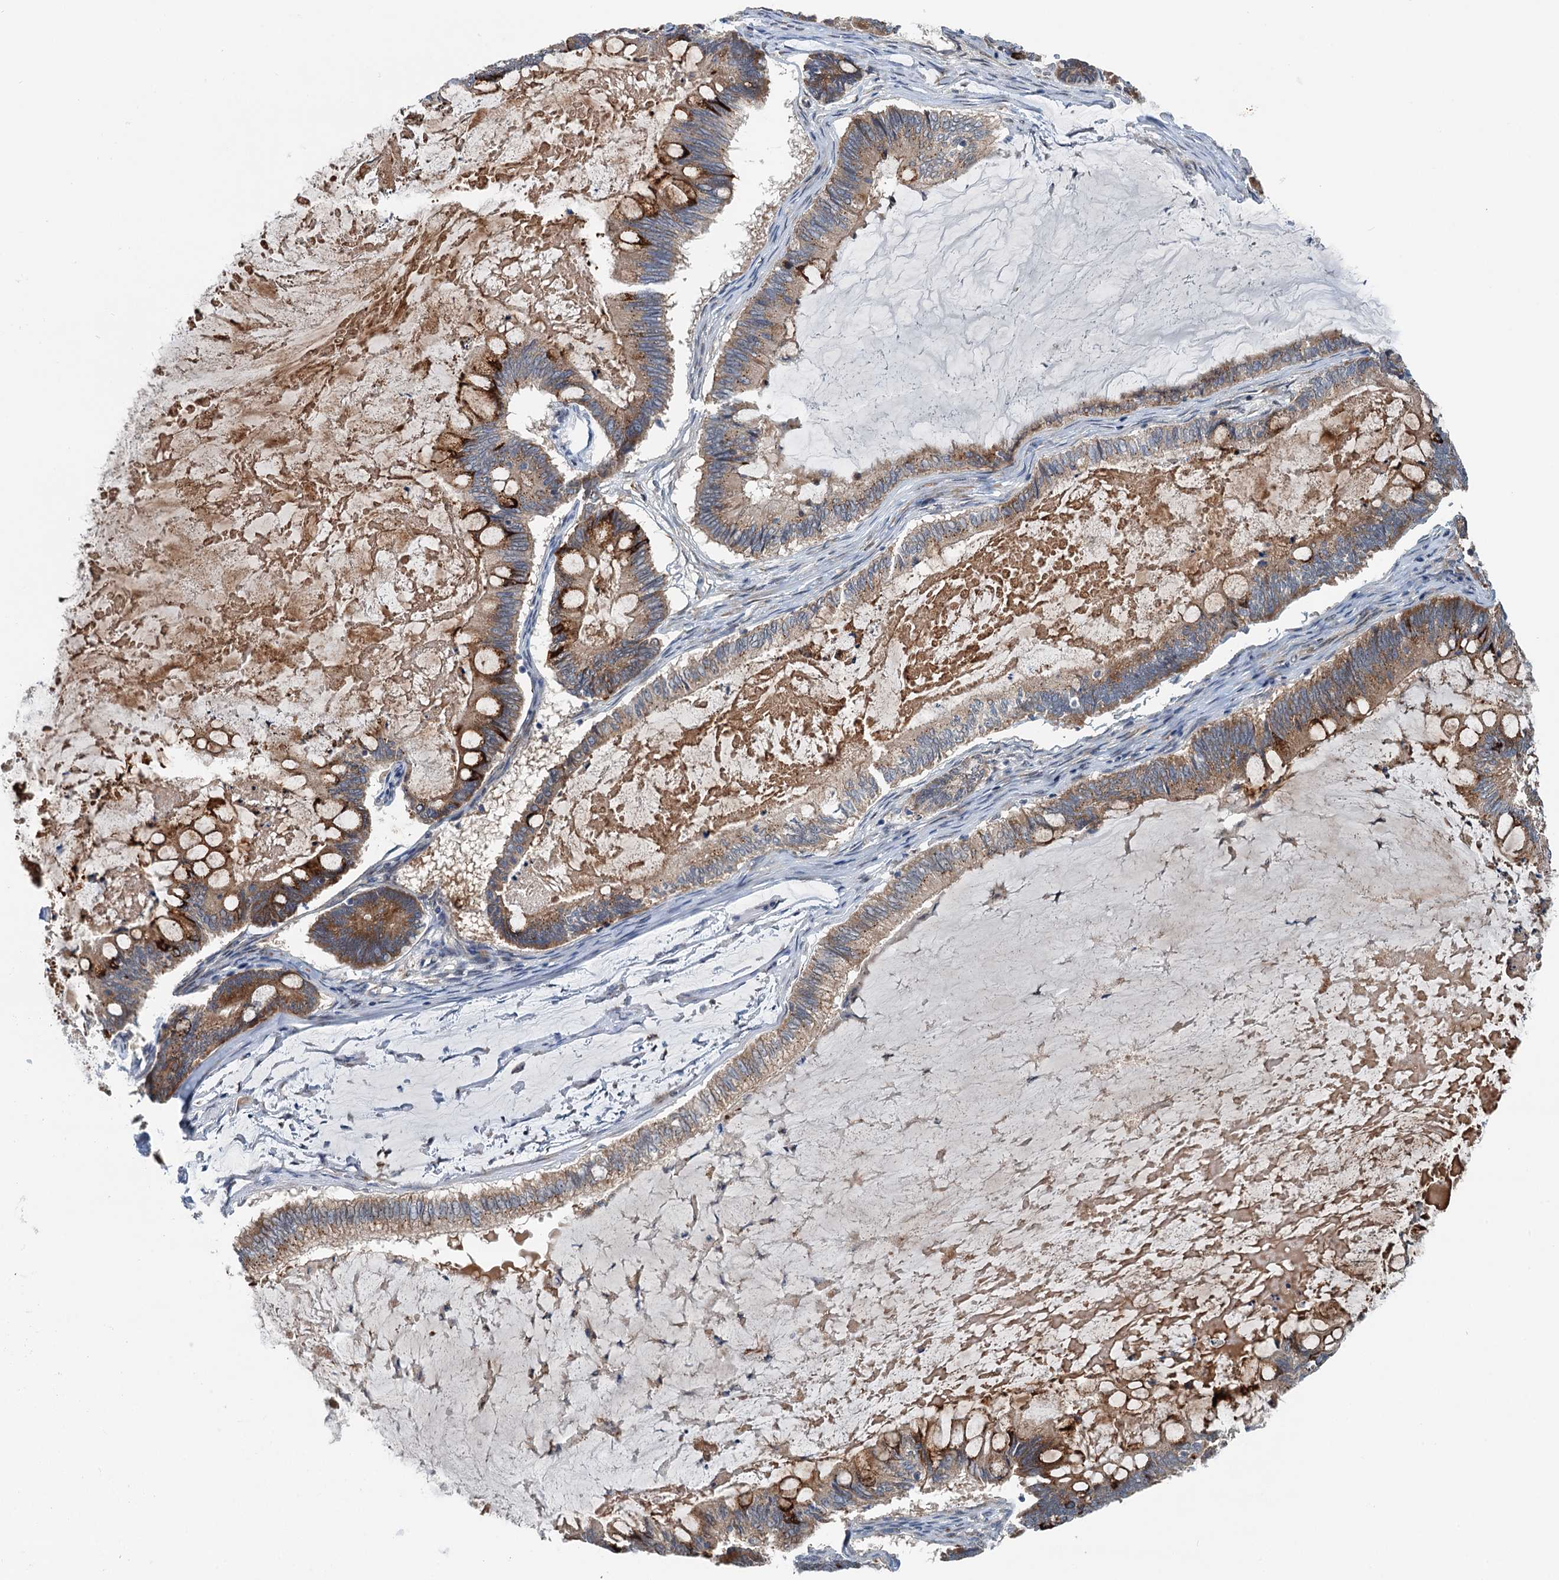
{"staining": {"intensity": "strong", "quantity": ">75%", "location": "cytoplasmic/membranous"}, "tissue": "ovarian cancer", "cell_type": "Tumor cells", "image_type": "cancer", "snomed": [{"axis": "morphology", "description": "Cystadenocarcinoma, mucinous, NOS"}, {"axis": "topography", "description": "Ovary"}], "caption": "Immunohistochemistry (DAB (3,3'-diaminobenzidine)) staining of human ovarian cancer demonstrates strong cytoplasmic/membranous protein staining in approximately >75% of tumor cells. (DAB (3,3'-diaminobenzidine) = brown stain, brightfield microscopy at high magnification).", "gene": "DYNC2I2", "patient": {"sex": "female", "age": 61}}